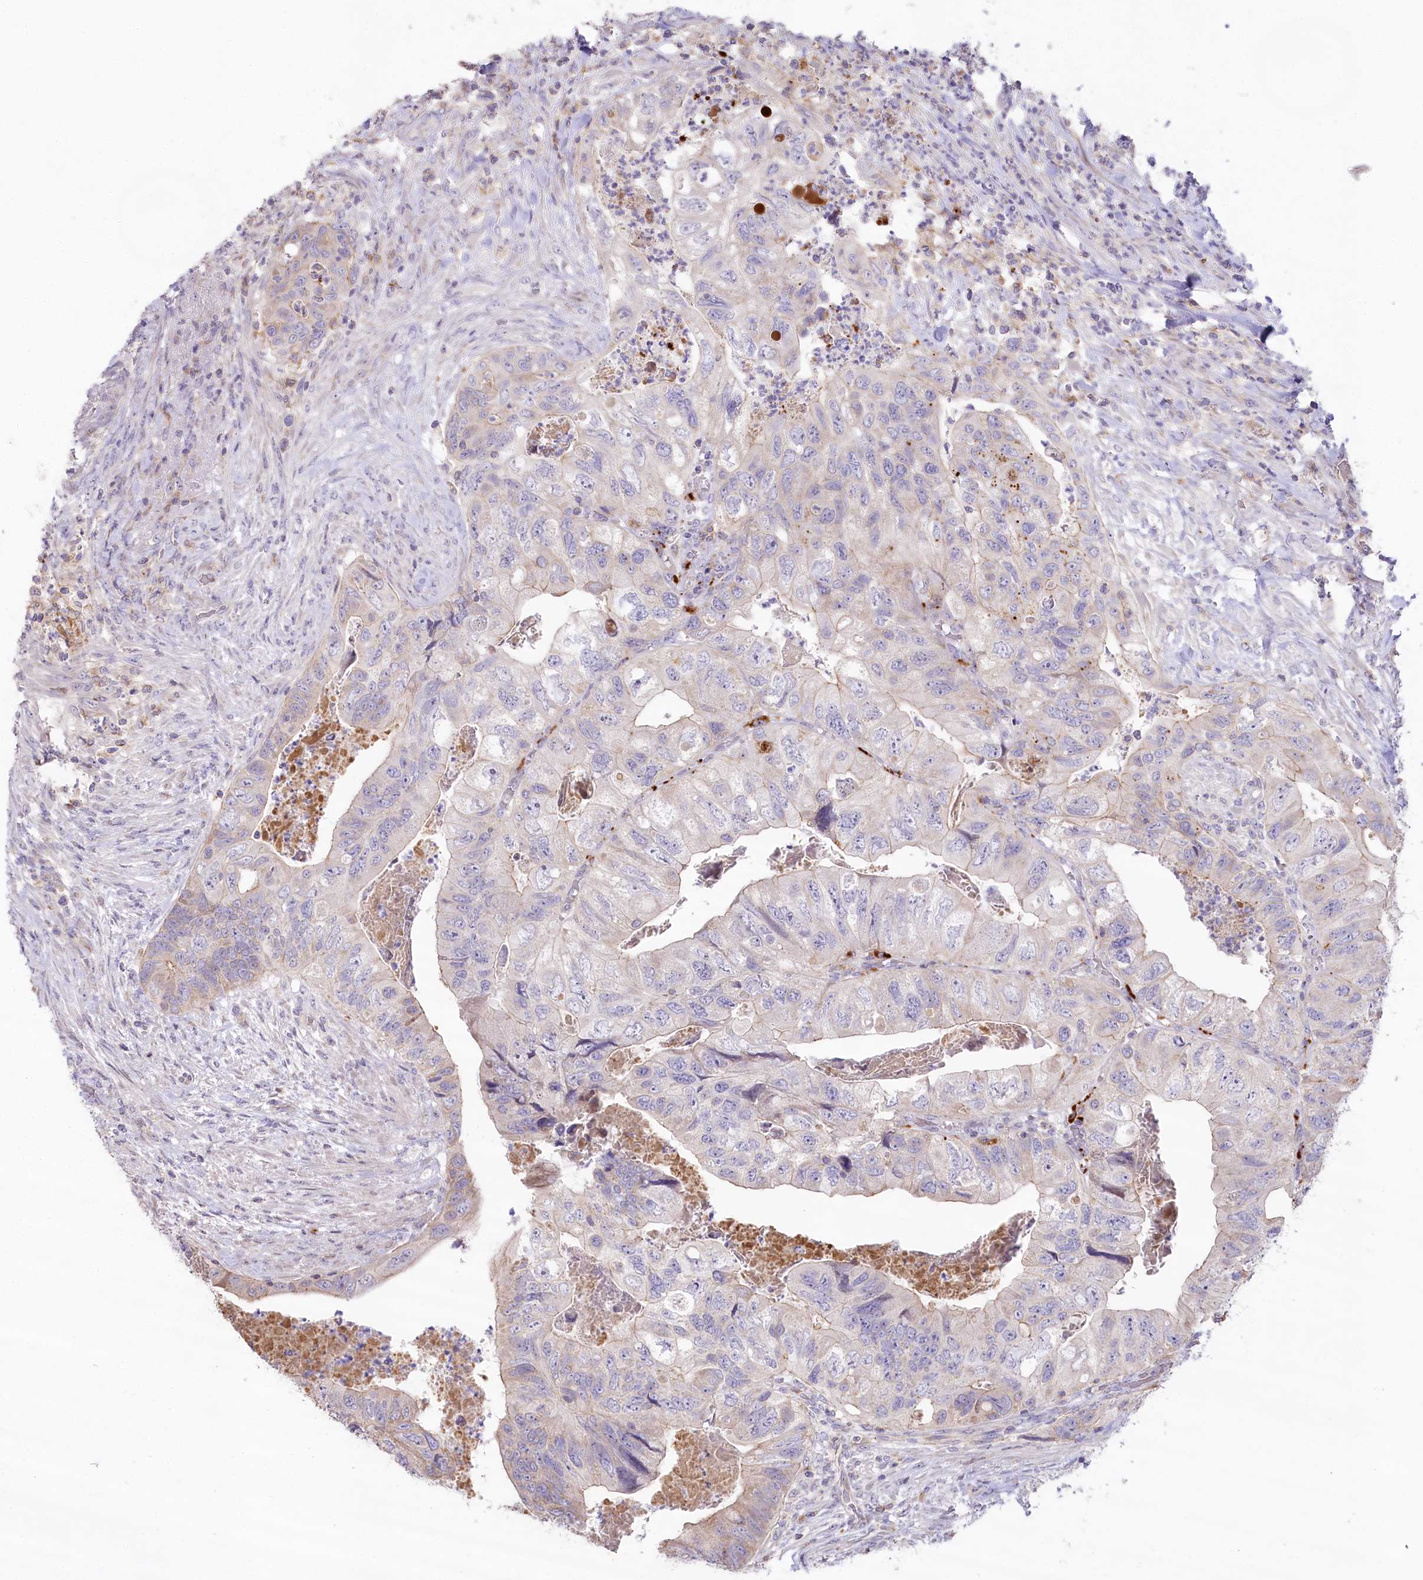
{"staining": {"intensity": "negative", "quantity": "none", "location": "none"}, "tissue": "colorectal cancer", "cell_type": "Tumor cells", "image_type": "cancer", "snomed": [{"axis": "morphology", "description": "Adenocarcinoma, NOS"}, {"axis": "topography", "description": "Rectum"}], "caption": "This is an immunohistochemistry (IHC) image of human colorectal cancer. There is no positivity in tumor cells.", "gene": "SLC6A11", "patient": {"sex": "male", "age": 63}}